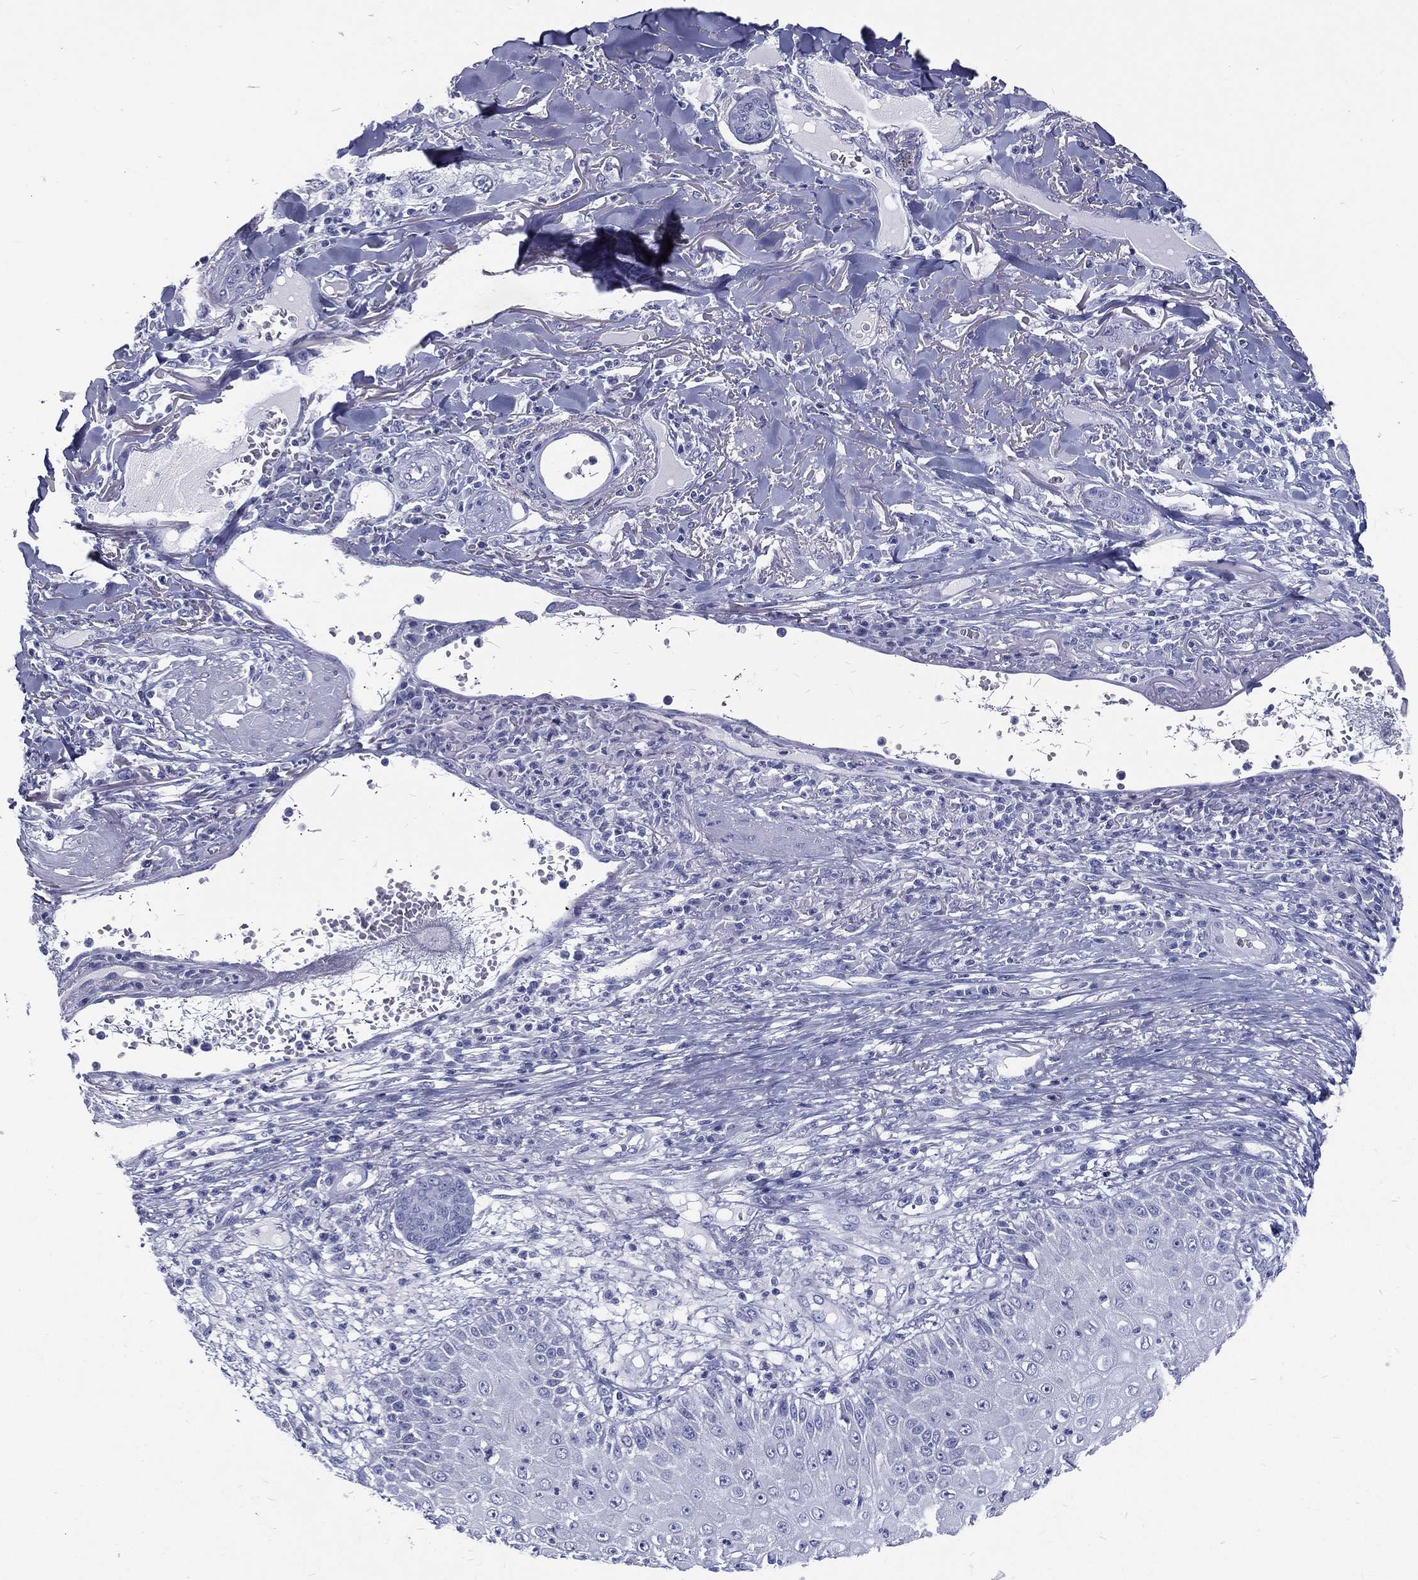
{"staining": {"intensity": "negative", "quantity": "none", "location": "none"}, "tissue": "skin cancer", "cell_type": "Tumor cells", "image_type": "cancer", "snomed": [{"axis": "morphology", "description": "Squamous cell carcinoma, NOS"}, {"axis": "topography", "description": "Skin"}], "caption": "Tumor cells show no significant protein expression in skin squamous cell carcinoma.", "gene": "RSPH4A", "patient": {"sex": "male", "age": 82}}